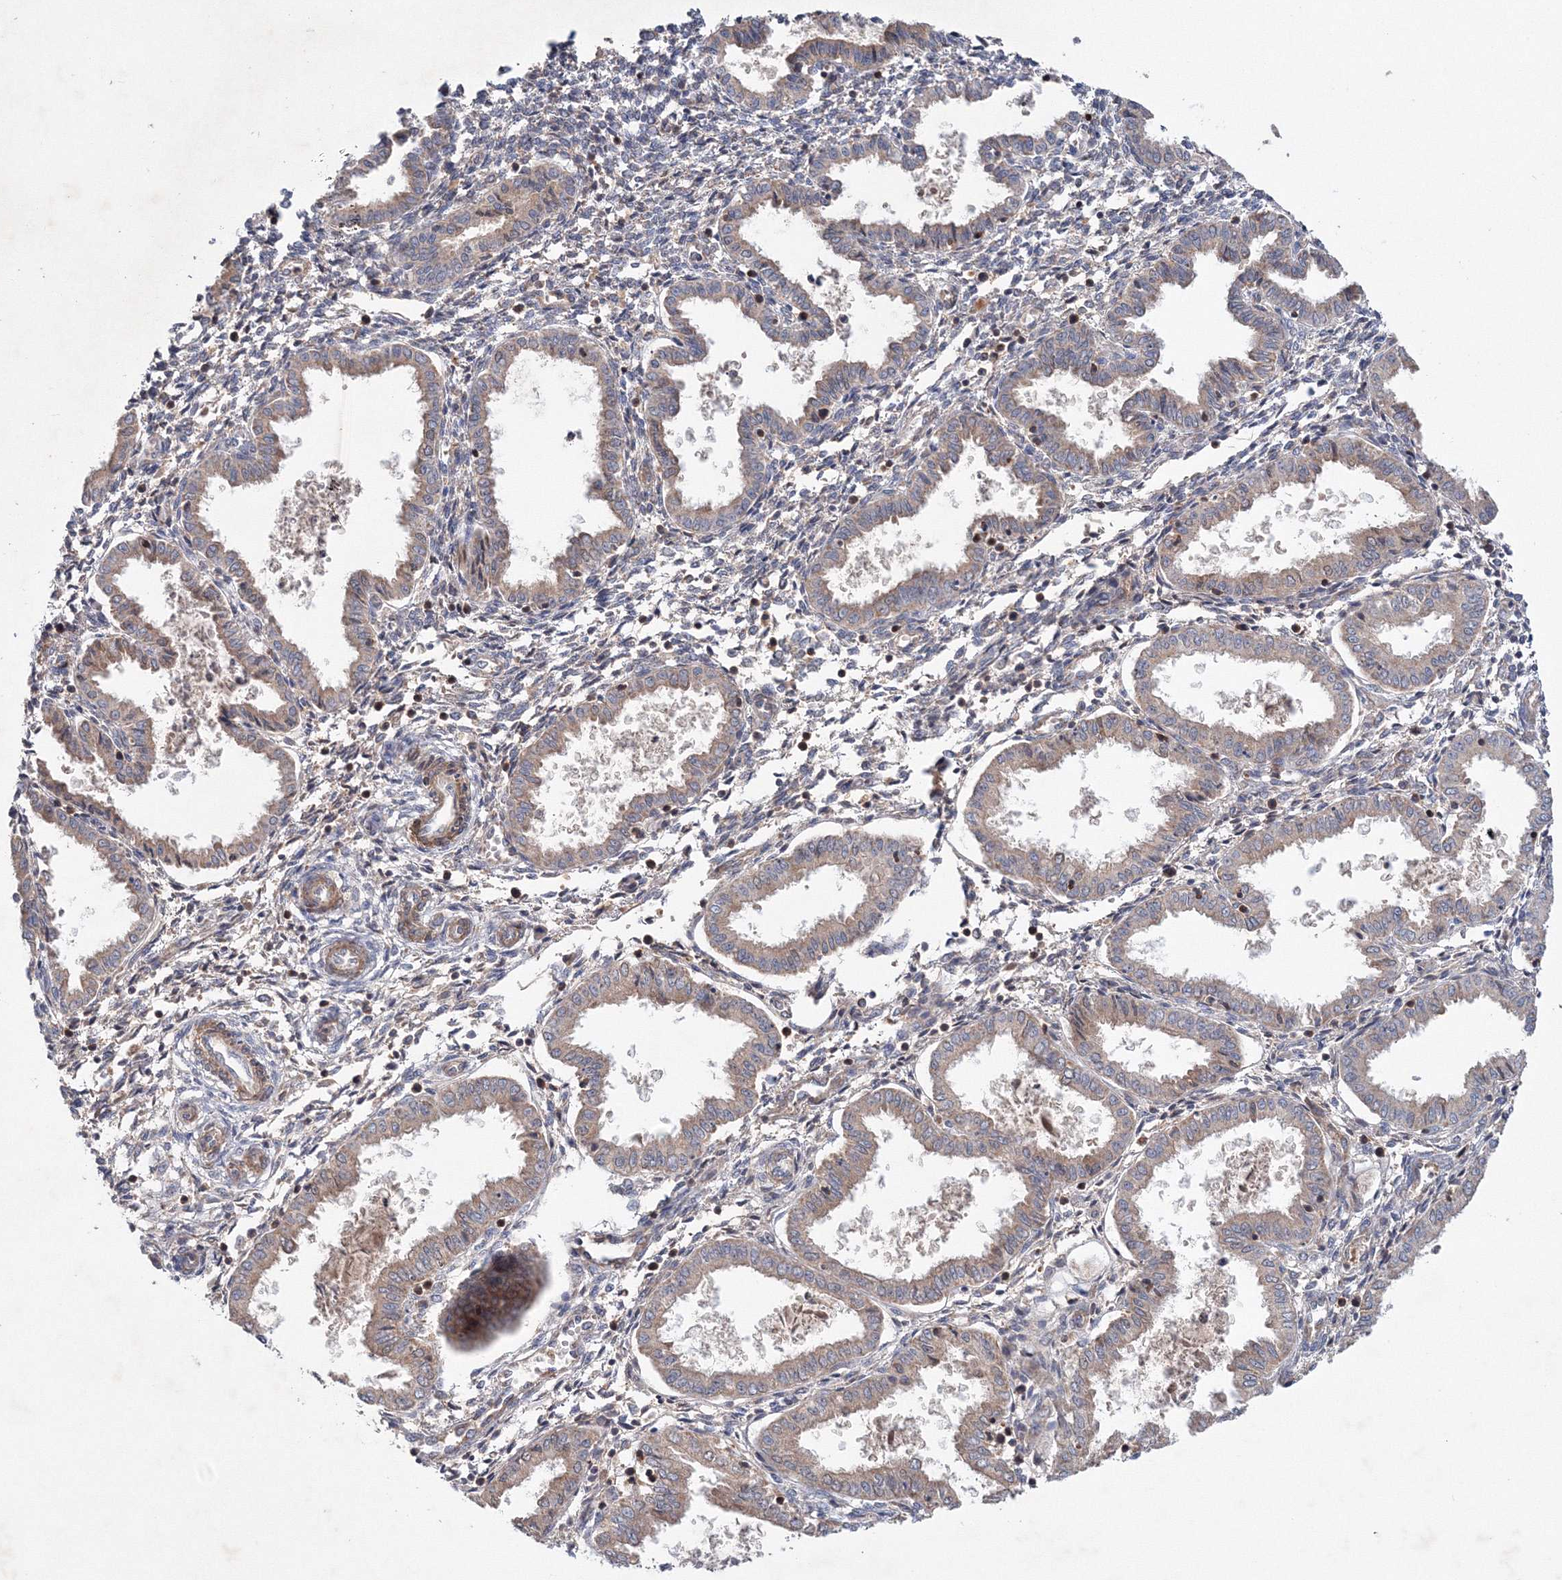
{"staining": {"intensity": "weak", "quantity": "<25%", "location": "cytoplasmic/membranous"}, "tissue": "endometrium", "cell_type": "Cells in endometrial stroma", "image_type": "normal", "snomed": [{"axis": "morphology", "description": "Normal tissue, NOS"}, {"axis": "topography", "description": "Endometrium"}], "caption": "A high-resolution image shows immunohistochemistry (IHC) staining of normal endometrium, which exhibits no significant positivity in cells in endometrial stroma. (Immunohistochemistry (ihc), brightfield microscopy, high magnification).", "gene": "NOA1", "patient": {"sex": "female", "age": 33}}